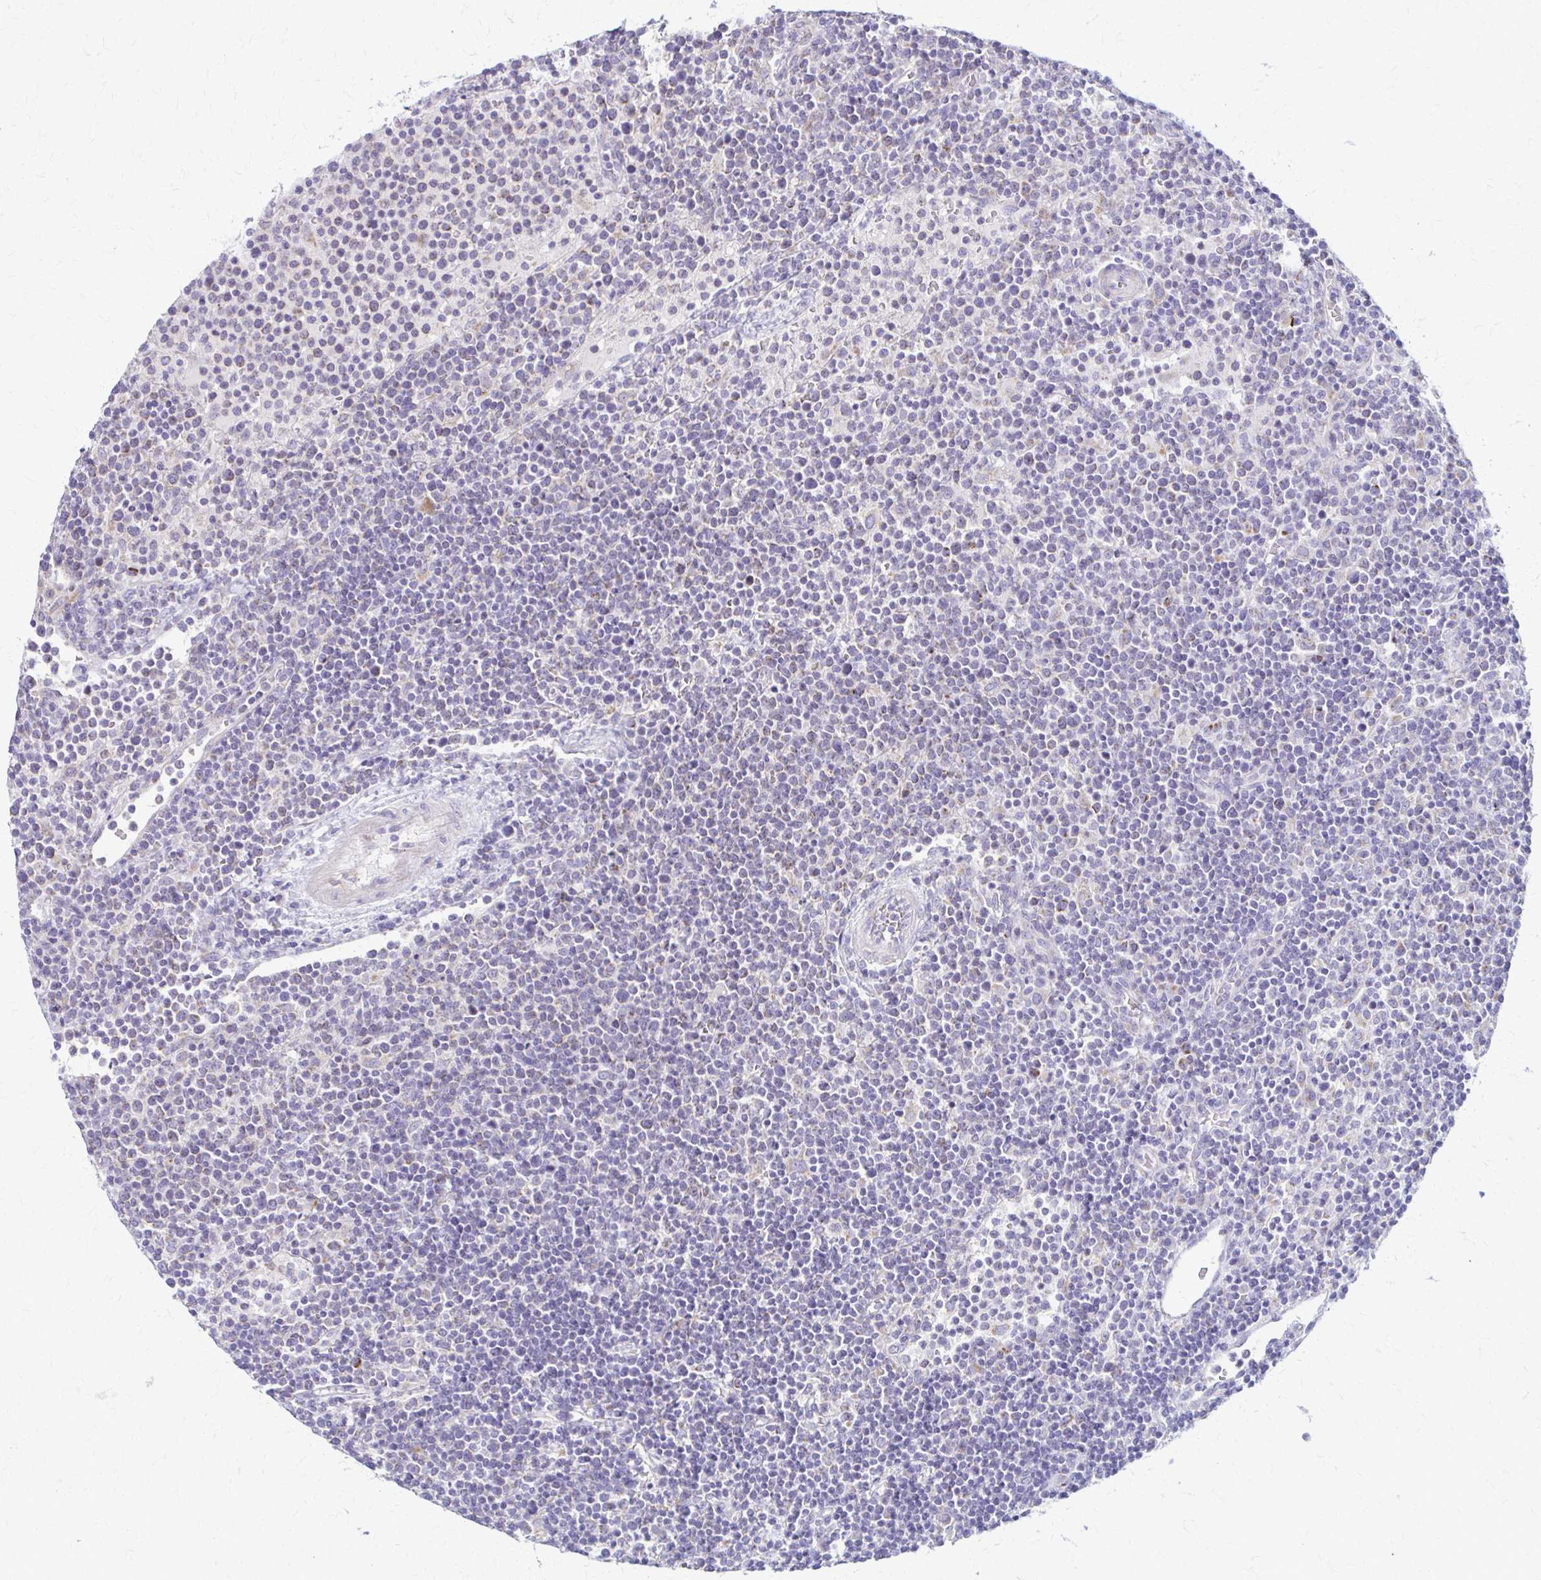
{"staining": {"intensity": "negative", "quantity": "none", "location": "none"}, "tissue": "lymphoma", "cell_type": "Tumor cells", "image_type": "cancer", "snomed": [{"axis": "morphology", "description": "Malignant lymphoma, non-Hodgkin's type, High grade"}, {"axis": "topography", "description": "Lymph node"}], "caption": "There is no significant expression in tumor cells of lymphoma. Brightfield microscopy of immunohistochemistry stained with DAB (3,3'-diaminobenzidine) (brown) and hematoxylin (blue), captured at high magnification.", "gene": "SAMD13", "patient": {"sex": "male", "age": 61}}